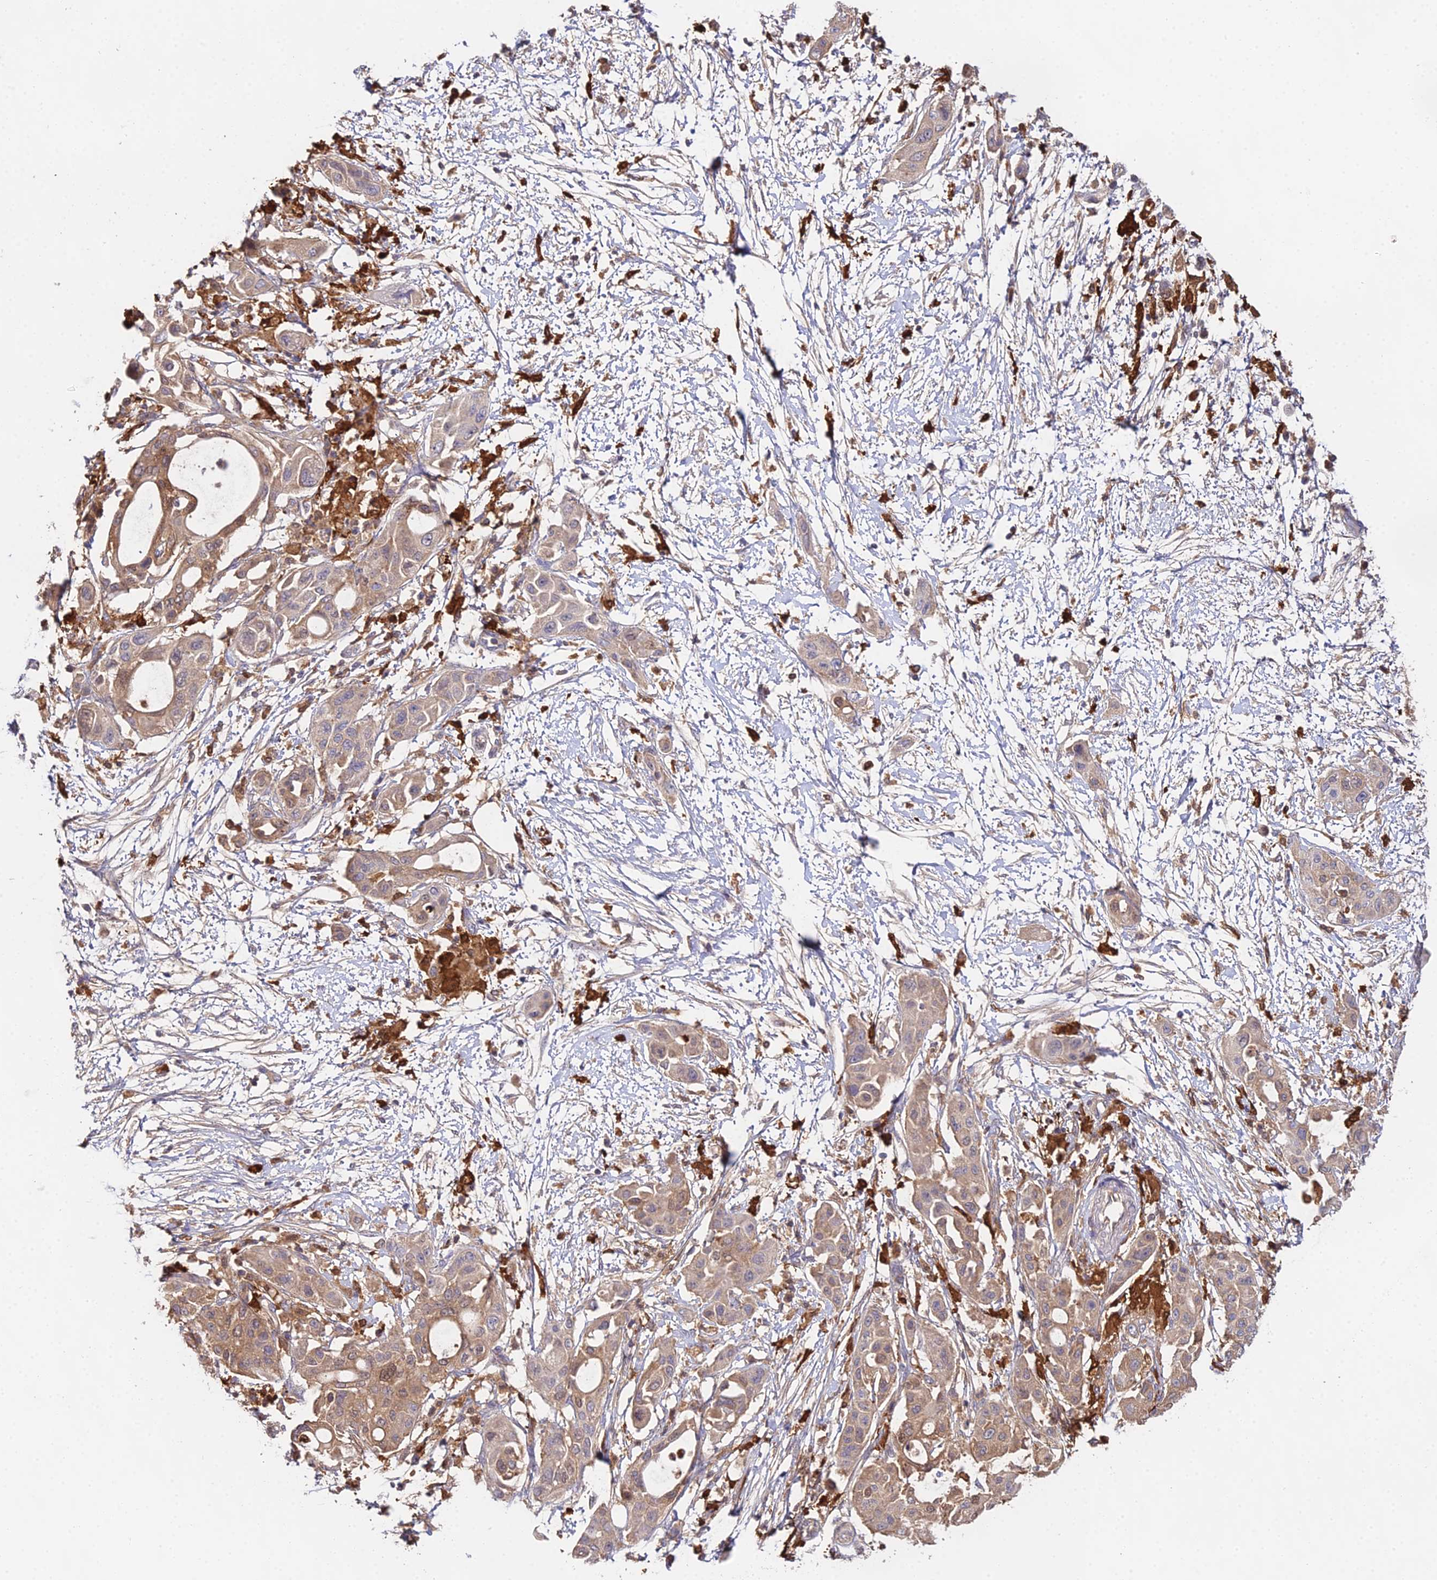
{"staining": {"intensity": "moderate", "quantity": ">75%", "location": "cytoplasmic/membranous"}, "tissue": "pancreatic cancer", "cell_type": "Tumor cells", "image_type": "cancer", "snomed": [{"axis": "morphology", "description": "Adenocarcinoma, NOS"}, {"axis": "topography", "description": "Pancreas"}], "caption": "The histopathology image displays staining of pancreatic adenocarcinoma, revealing moderate cytoplasmic/membranous protein positivity (brown color) within tumor cells.", "gene": "FBP1", "patient": {"sex": "male", "age": 68}}